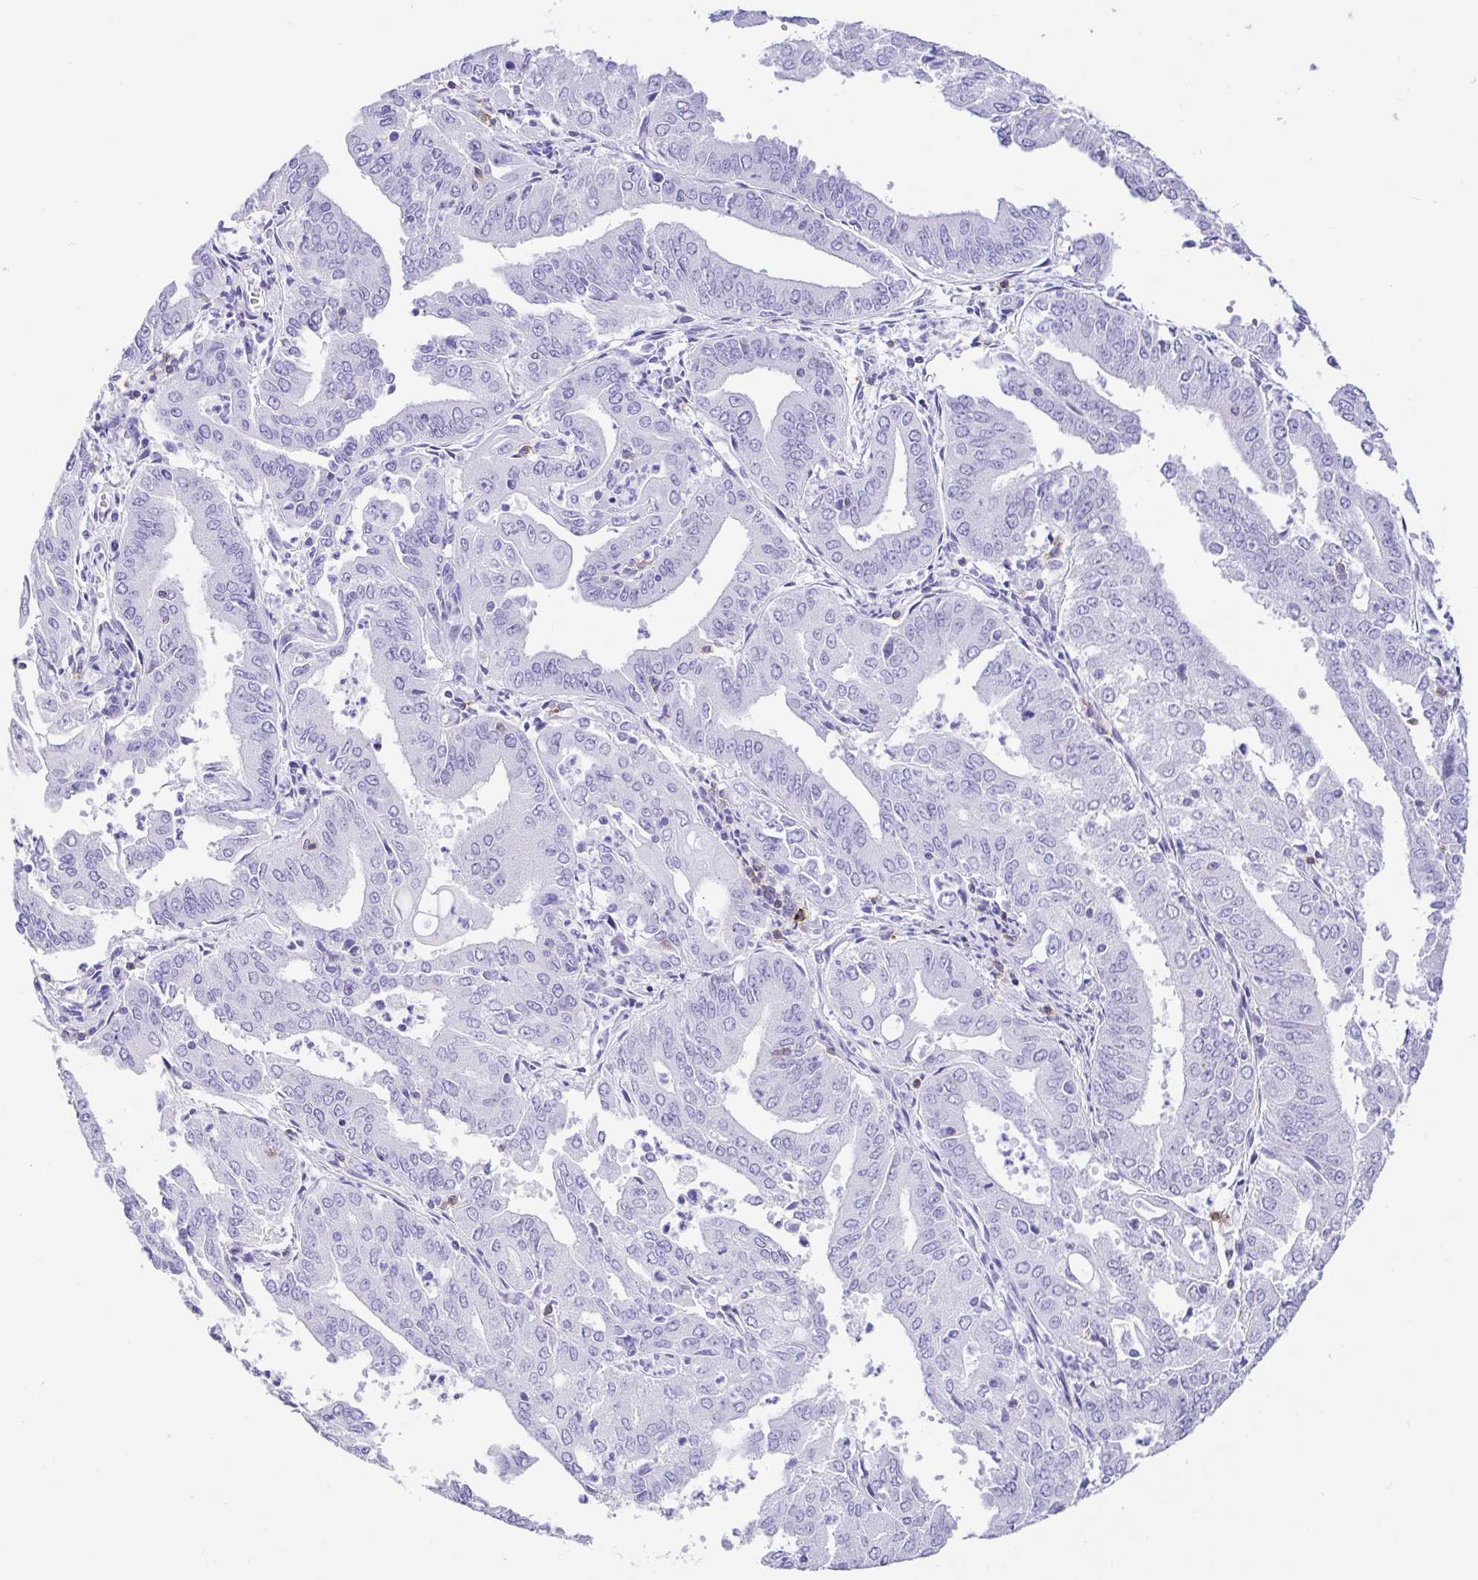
{"staining": {"intensity": "negative", "quantity": "none", "location": "none"}, "tissue": "cervical cancer", "cell_type": "Tumor cells", "image_type": "cancer", "snomed": [{"axis": "morphology", "description": "Adenocarcinoma, NOS"}, {"axis": "topography", "description": "Cervix"}], "caption": "A micrograph of human cervical cancer (adenocarcinoma) is negative for staining in tumor cells. The staining was performed using DAB (3,3'-diaminobenzidine) to visualize the protein expression in brown, while the nuclei were stained in blue with hematoxylin (Magnification: 20x).", "gene": "CD5", "patient": {"sex": "female", "age": 56}}